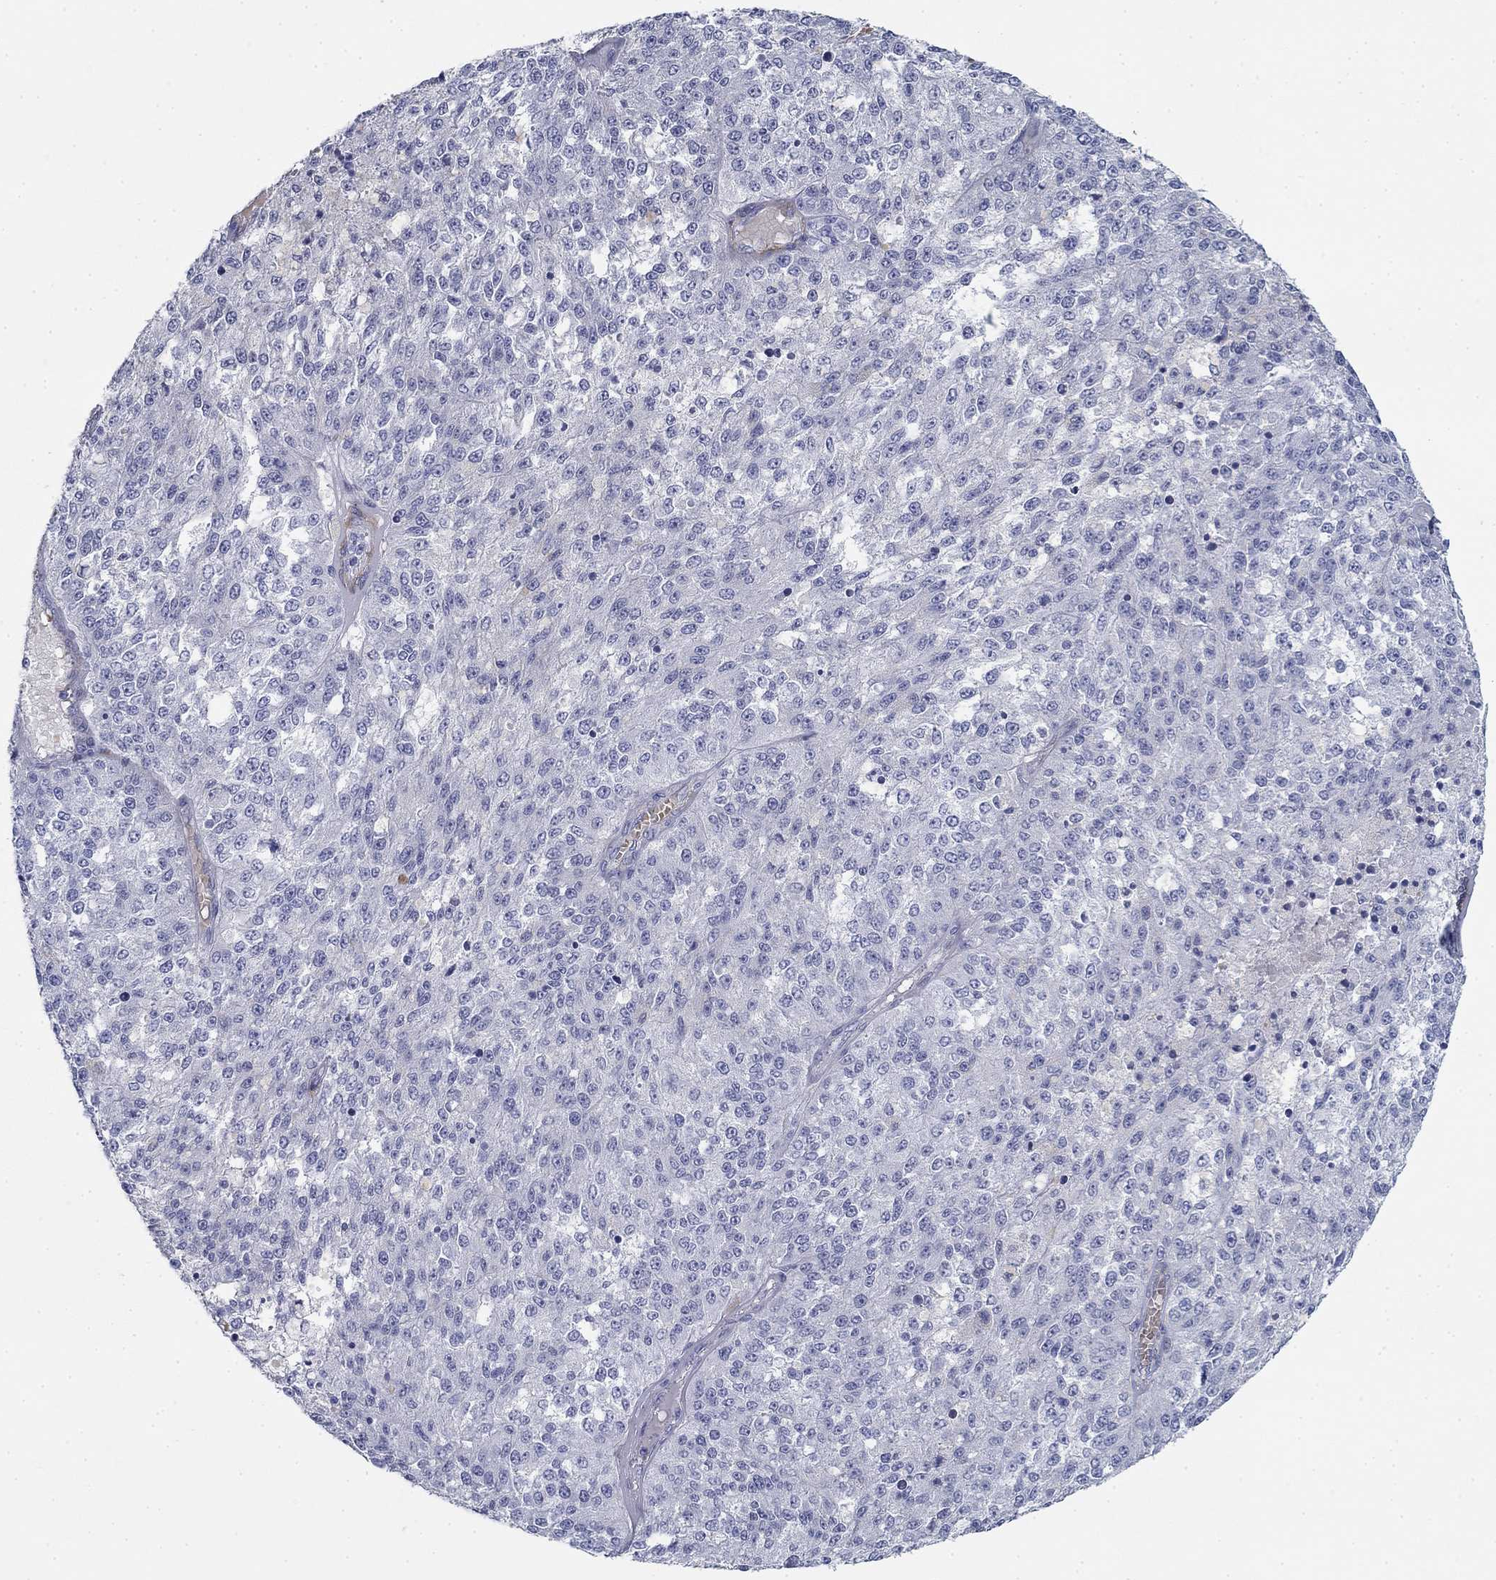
{"staining": {"intensity": "negative", "quantity": "none", "location": "none"}, "tissue": "melanoma", "cell_type": "Tumor cells", "image_type": "cancer", "snomed": [{"axis": "morphology", "description": "Malignant melanoma, Metastatic site"}, {"axis": "topography", "description": "Lymph node"}], "caption": "Tumor cells show no significant expression in malignant melanoma (metastatic site).", "gene": "GPC1", "patient": {"sex": "female", "age": 64}}